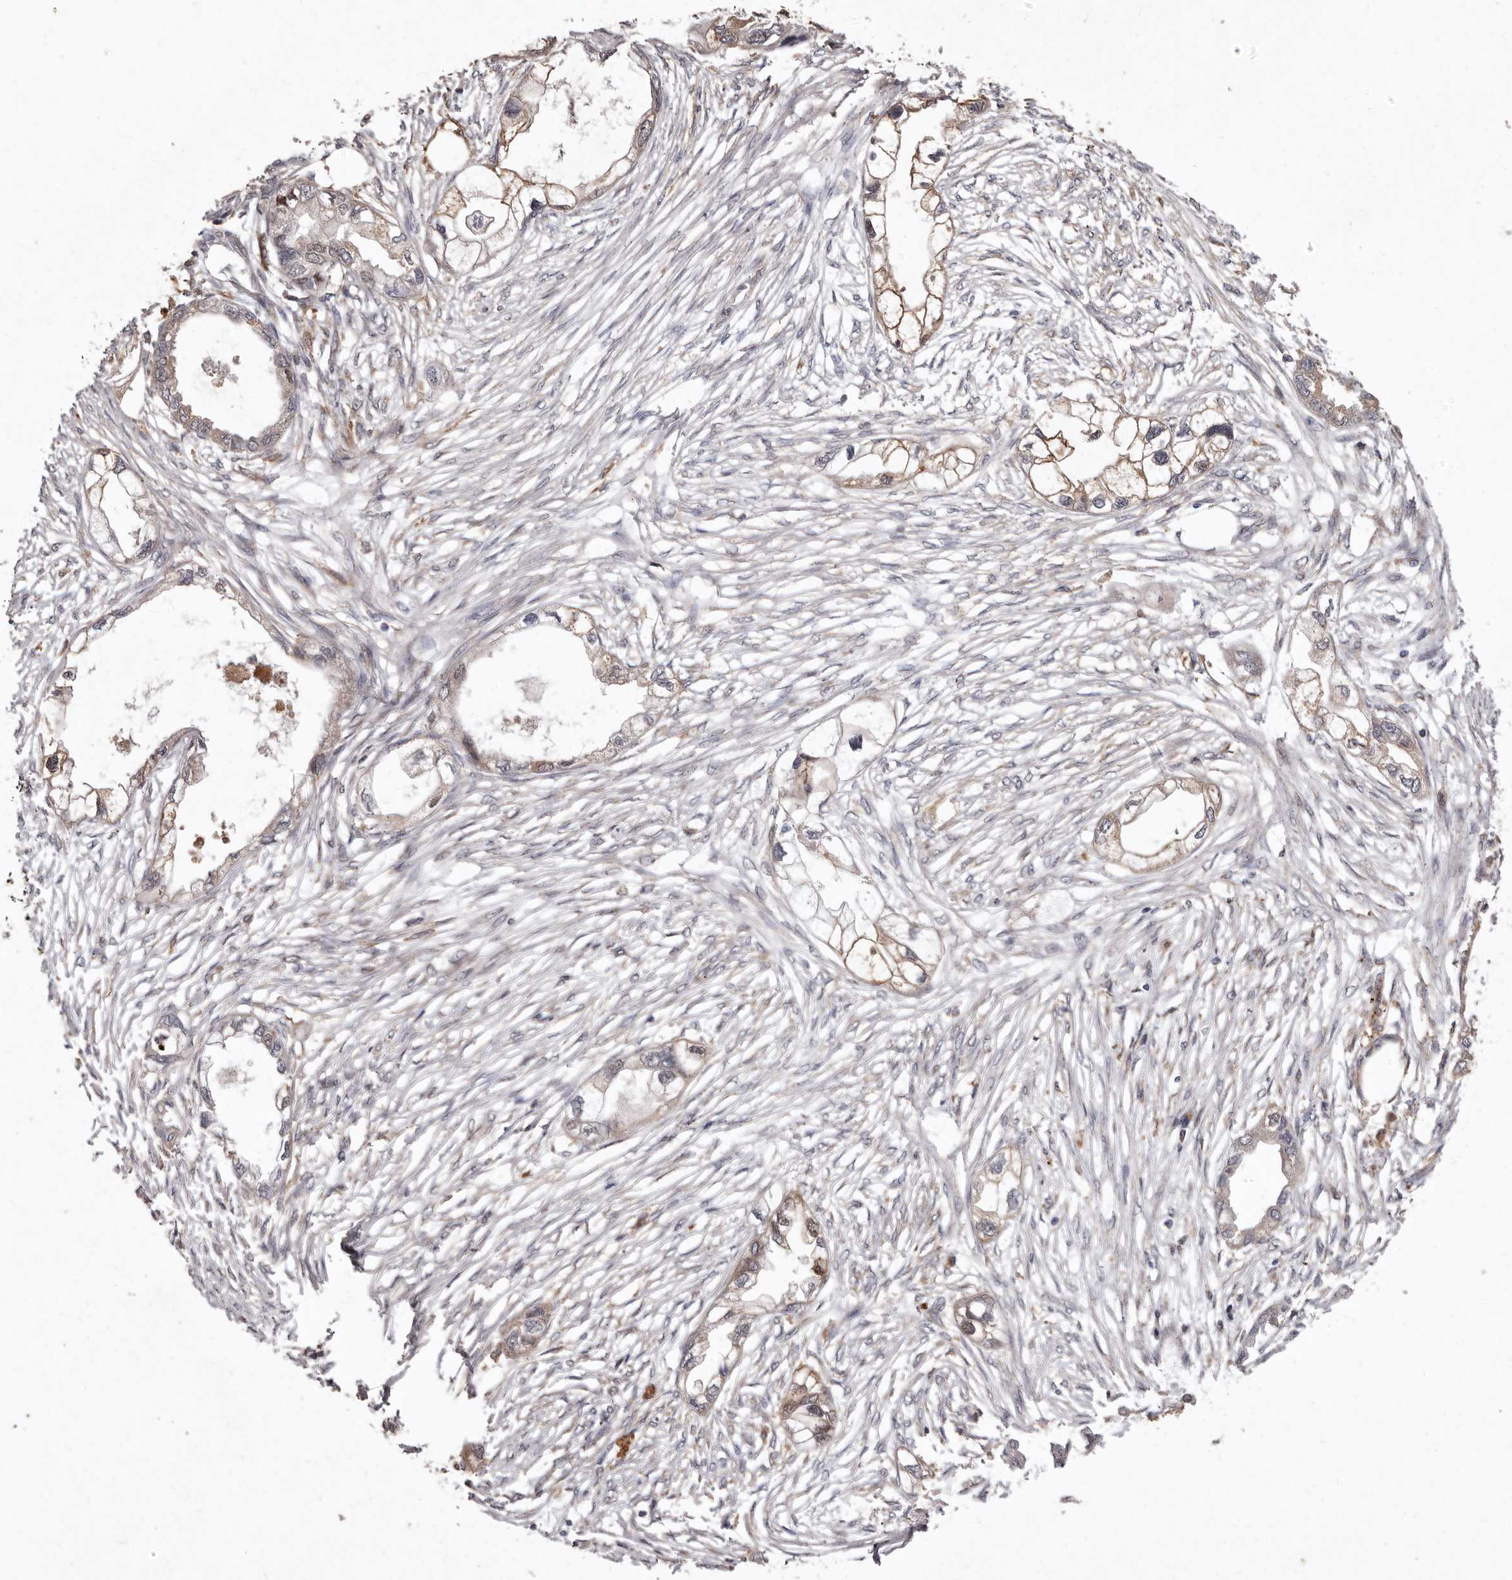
{"staining": {"intensity": "moderate", "quantity": "25%-75%", "location": "cytoplasmic/membranous"}, "tissue": "endometrial cancer", "cell_type": "Tumor cells", "image_type": "cancer", "snomed": [{"axis": "morphology", "description": "Adenocarcinoma, NOS"}, {"axis": "morphology", "description": "Adenocarcinoma, metastatic, NOS"}, {"axis": "topography", "description": "Adipose tissue"}, {"axis": "topography", "description": "Endometrium"}], "caption": "IHC (DAB (3,3'-diaminobenzidine)) staining of human endometrial cancer shows moderate cytoplasmic/membranous protein expression in approximately 25%-75% of tumor cells. The staining was performed using DAB (3,3'-diaminobenzidine) to visualize the protein expression in brown, while the nuclei were stained in blue with hematoxylin (Magnification: 20x).", "gene": "FLAD1", "patient": {"sex": "female", "age": 67}}